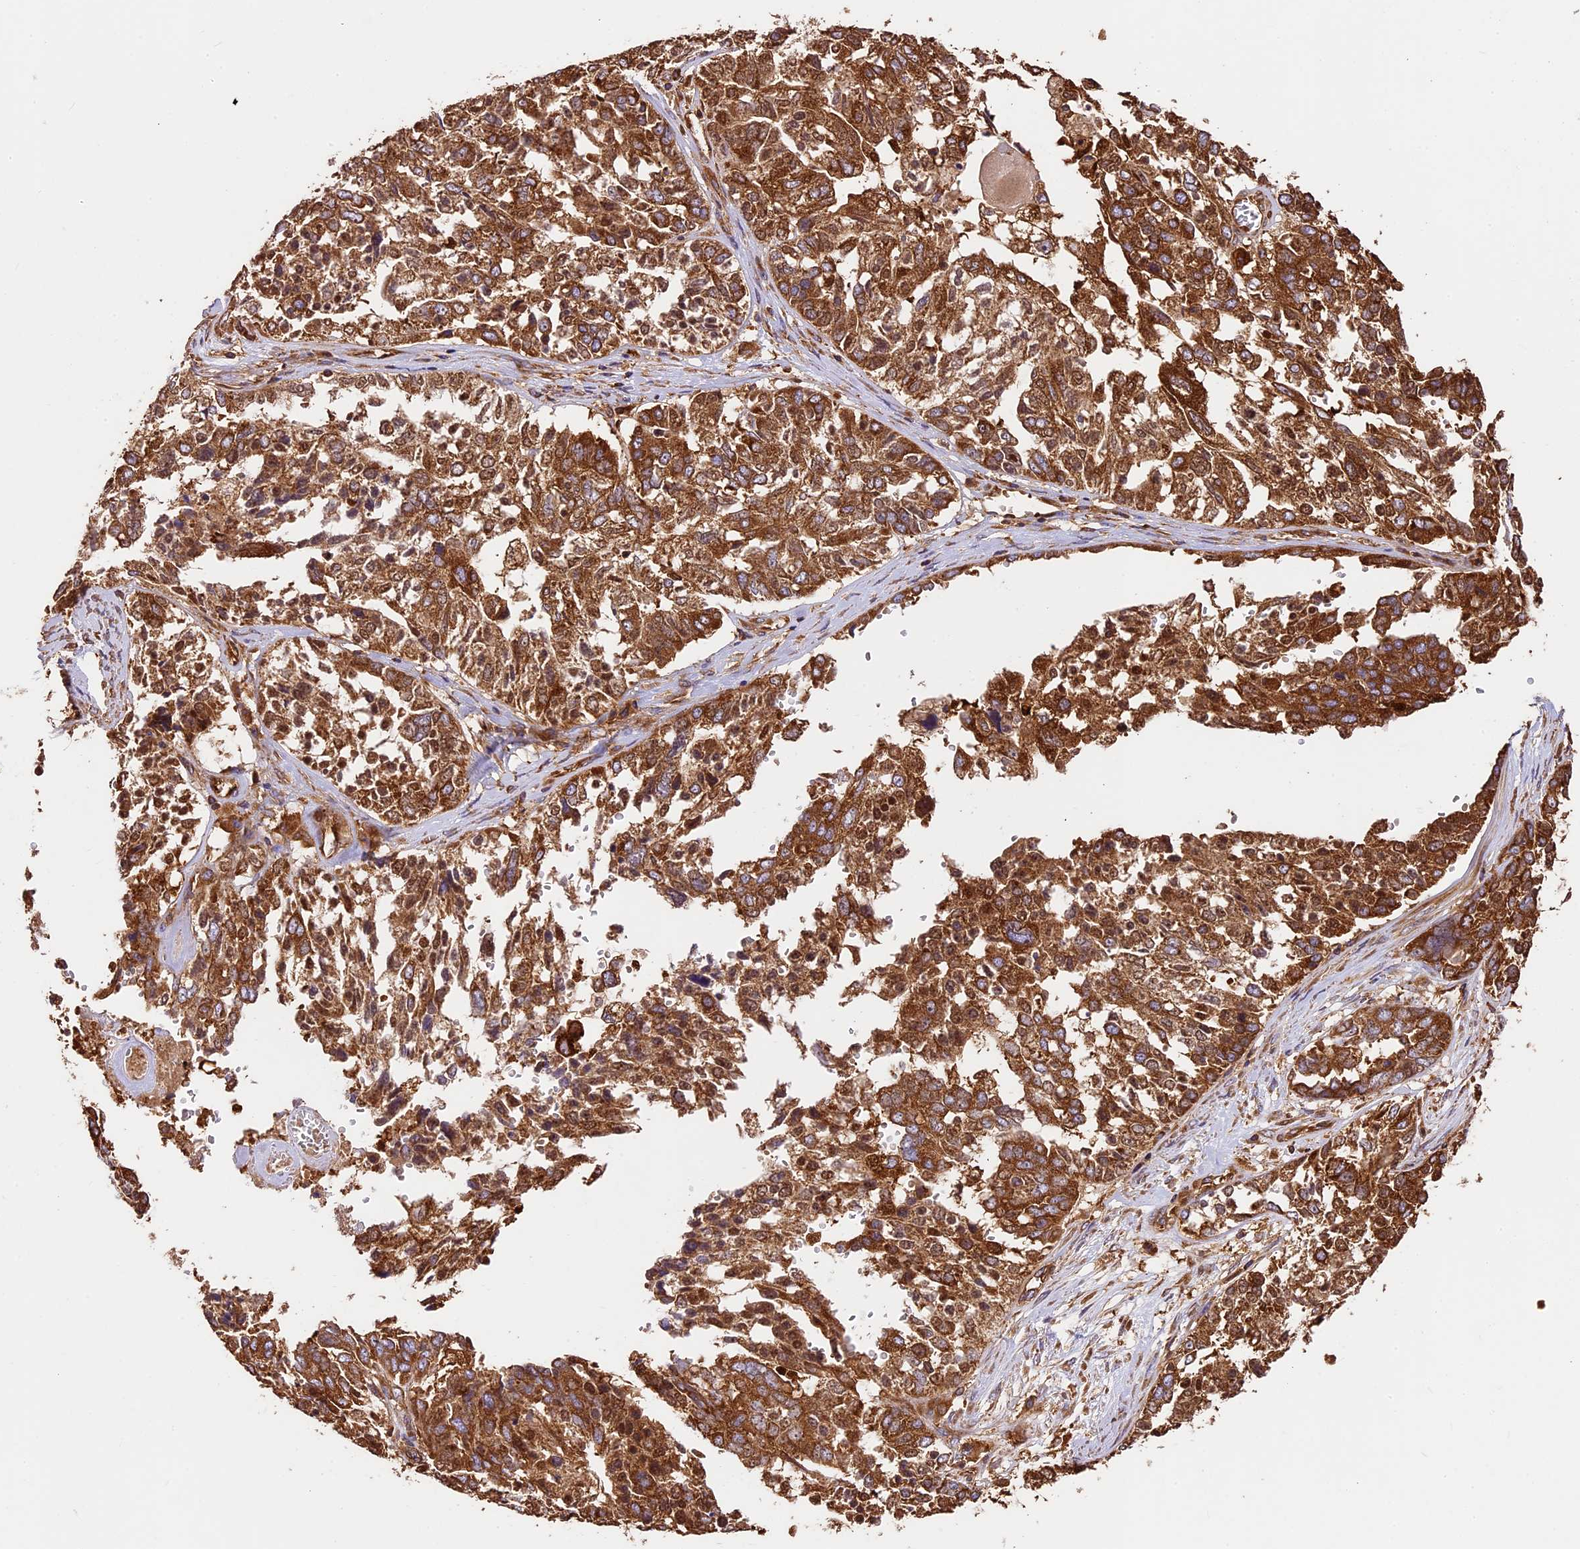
{"staining": {"intensity": "strong", "quantity": ">75%", "location": "cytoplasmic/membranous"}, "tissue": "ovarian cancer", "cell_type": "Tumor cells", "image_type": "cancer", "snomed": [{"axis": "morphology", "description": "Cystadenocarcinoma, serous, NOS"}, {"axis": "topography", "description": "Ovary"}], "caption": "Brown immunohistochemical staining in serous cystadenocarcinoma (ovarian) displays strong cytoplasmic/membranous staining in approximately >75% of tumor cells. The staining was performed using DAB to visualize the protein expression in brown, while the nuclei were stained in blue with hematoxylin (Magnification: 20x).", "gene": "KARS1", "patient": {"sex": "female", "age": 44}}